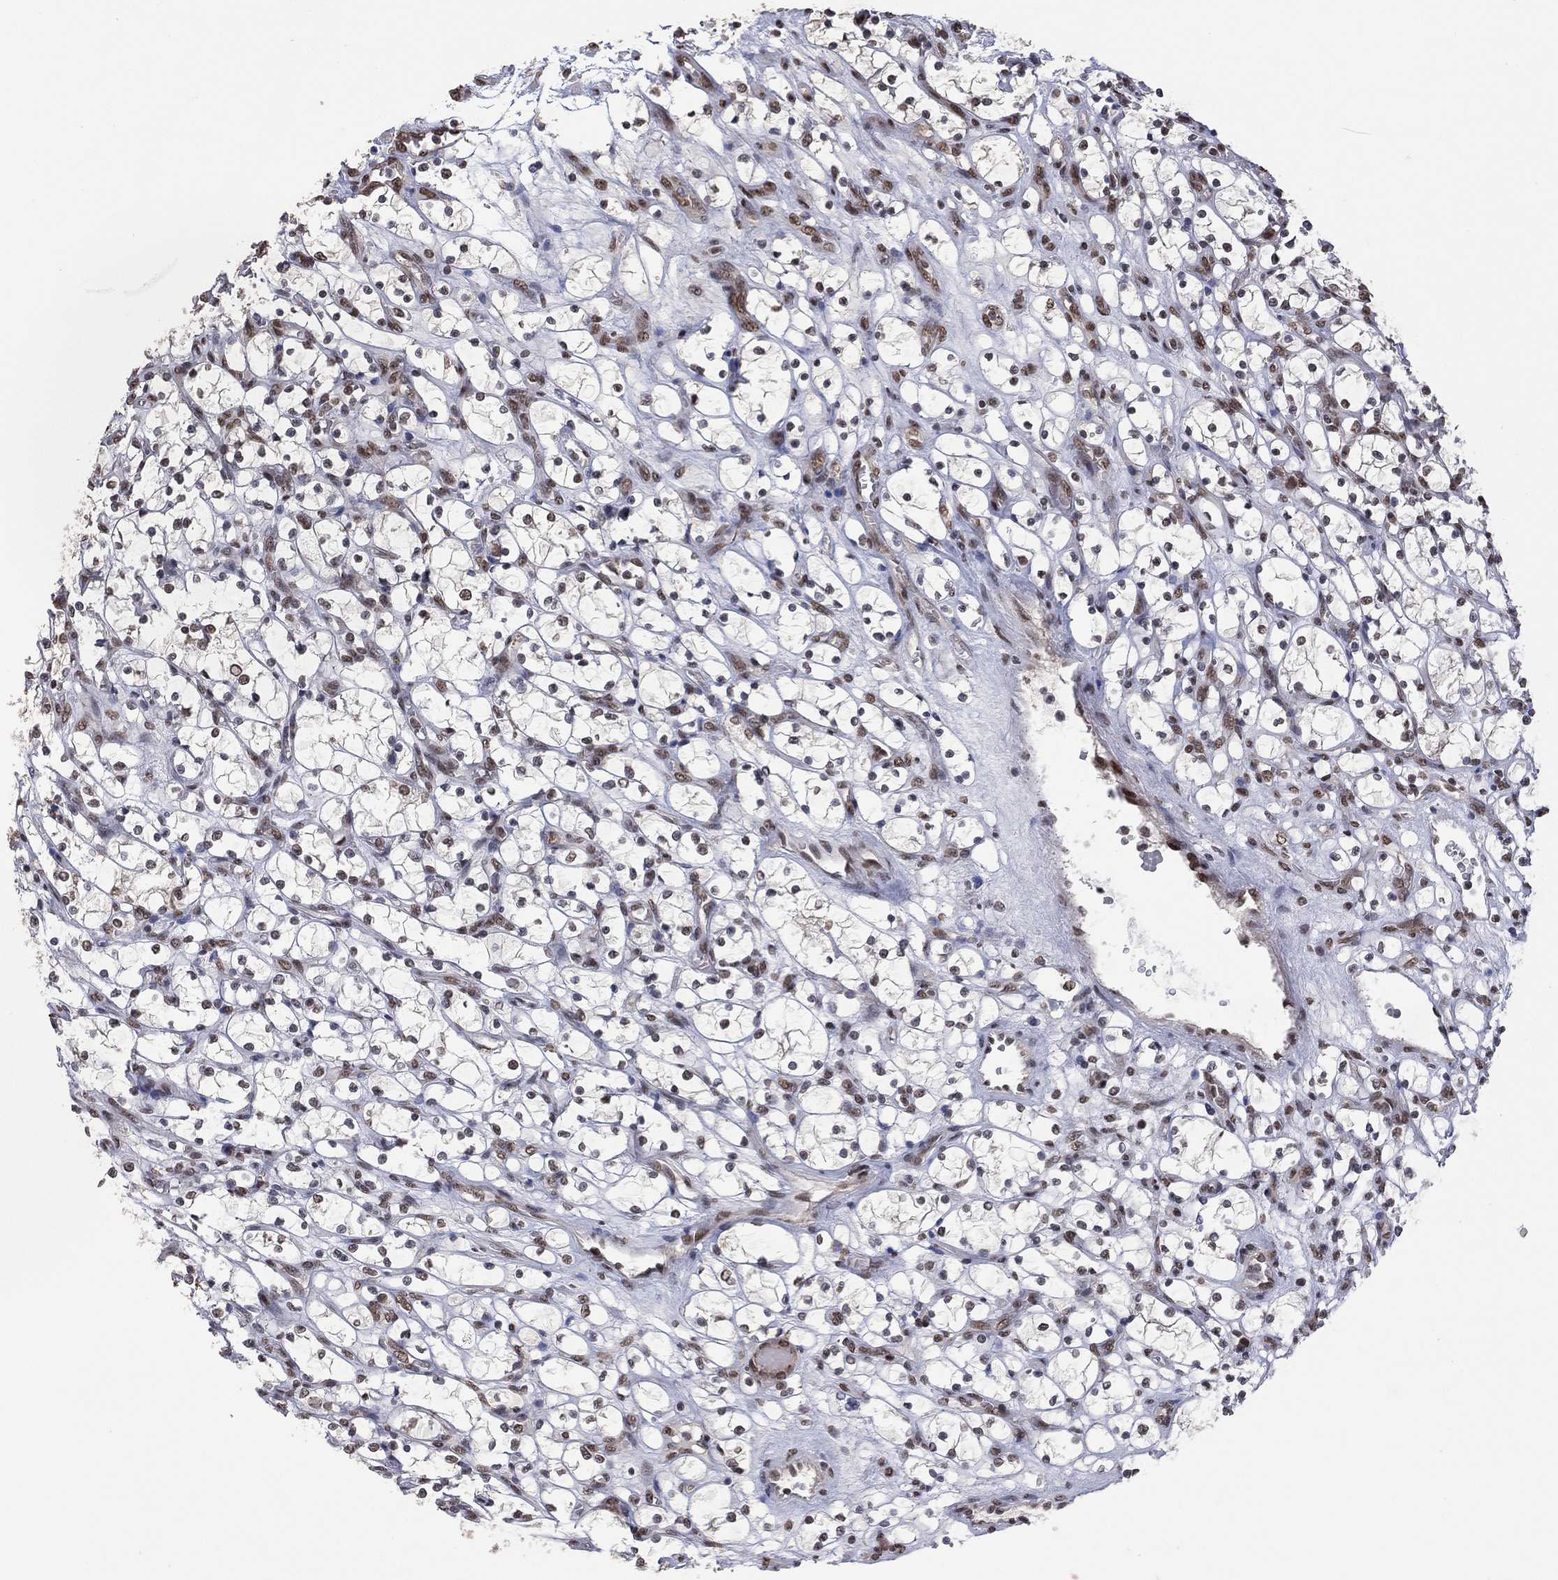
{"staining": {"intensity": "negative", "quantity": "none", "location": "none"}, "tissue": "renal cancer", "cell_type": "Tumor cells", "image_type": "cancer", "snomed": [{"axis": "morphology", "description": "Adenocarcinoma, NOS"}, {"axis": "topography", "description": "Kidney"}], "caption": "Immunohistochemistry (IHC) image of neoplastic tissue: human adenocarcinoma (renal) stained with DAB (3,3'-diaminobenzidine) shows no significant protein staining in tumor cells. The staining is performed using DAB (3,3'-diaminobenzidine) brown chromogen with nuclei counter-stained in using hematoxylin.", "gene": "EHMT1", "patient": {"sex": "female", "age": 69}}